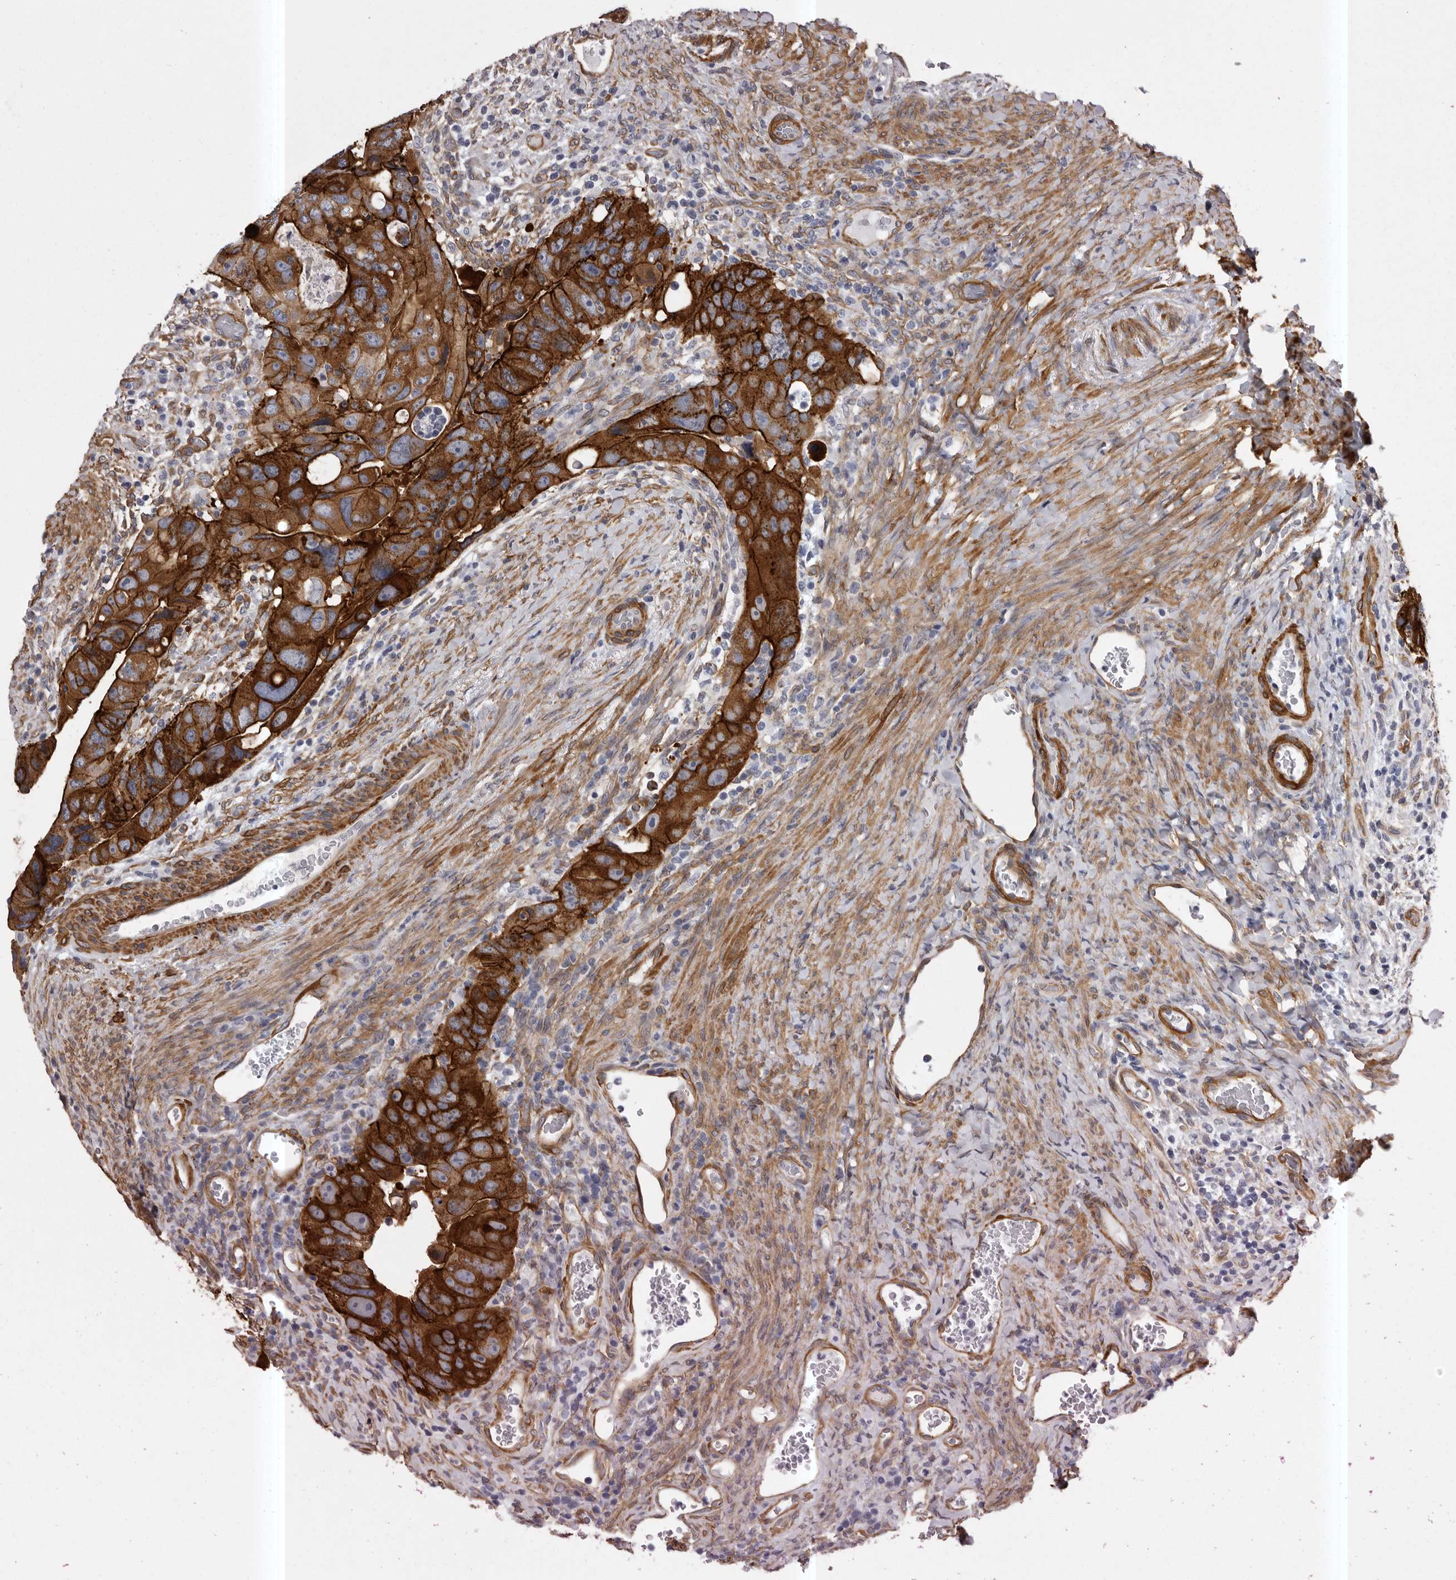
{"staining": {"intensity": "strong", "quantity": ">75%", "location": "cytoplasmic/membranous"}, "tissue": "colorectal cancer", "cell_type": "Tumor cells", "image_type": "cancer", "snomed": [{"axis": "morphology", "description": "Adenocarcinoma, NOS"}, {"axis": "topography", "description": "Rectum"}], "caption": "This histopathology image displays adenocarcinoma (colorectal) stained with IHC to label a protein in brown. The cytoplasmic/membranous of tumor cells show strong positivity for the protein. Nuclei are counter-stained blue.", "gene": "ENAH", "patient": {"sex": "male", "age": 59}}